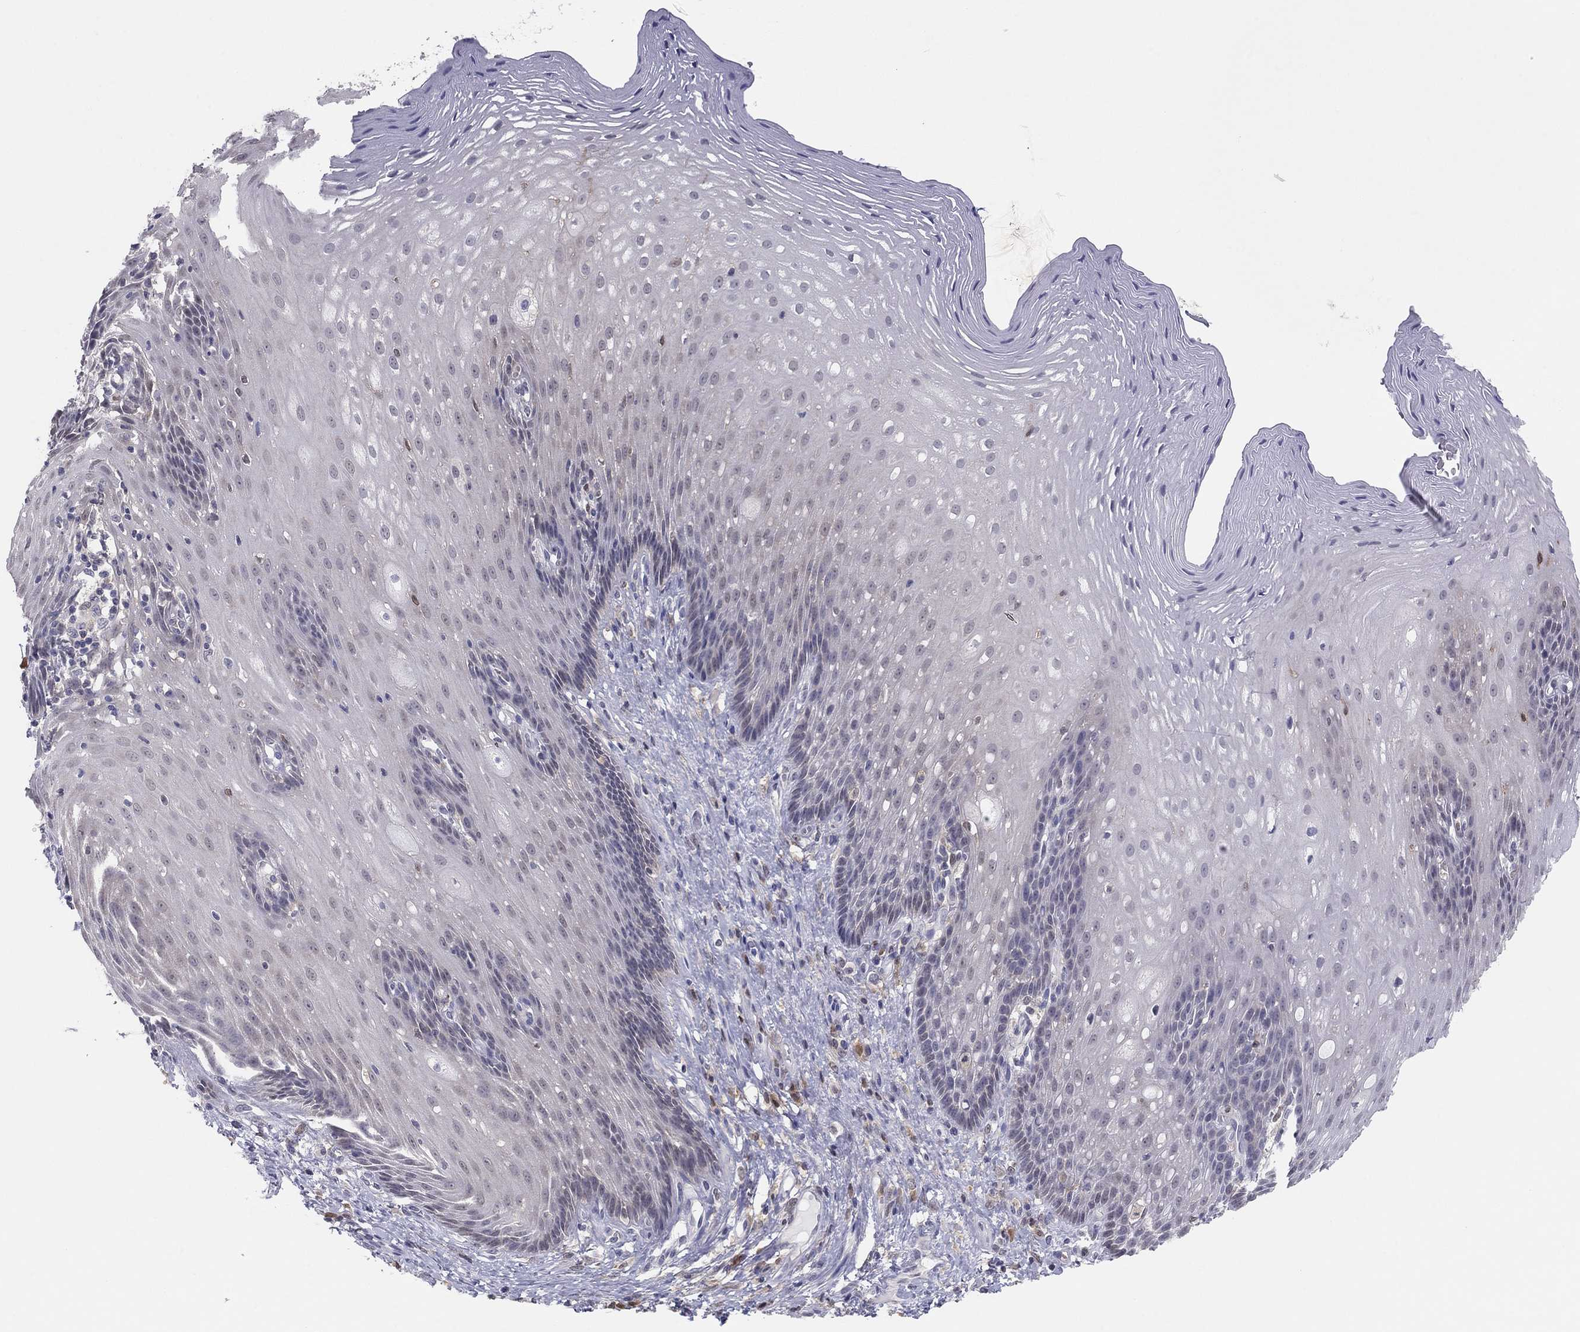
{"staining": {"intensity": "weak", "quantity": "<25%", "location": "cytoplasmic/membranous"}, "tissue": "esophagus", "cell_type": "Squamous epithelial cells", "image_type": "normal", "snomed": [{"axis": "morphology", "description": "Normal tissue, NOS"}, {"axis": "topography", "description": "Esophagus"}], "caption": "IHC micrograph of benign esophagus: esophagus stained with DAB (3,3'-diaminobenzidine) exhibits no significant protein expression in squamous epithelial cells. Brightfield microscopy of immunohistochemistry stained with DAB (3,3'-diaminobenzidine) (brown) and hematoxylin (blue), captured at high magnification.", "gene": "PDXK", "patient": {"sex": "male", "age": 76}}